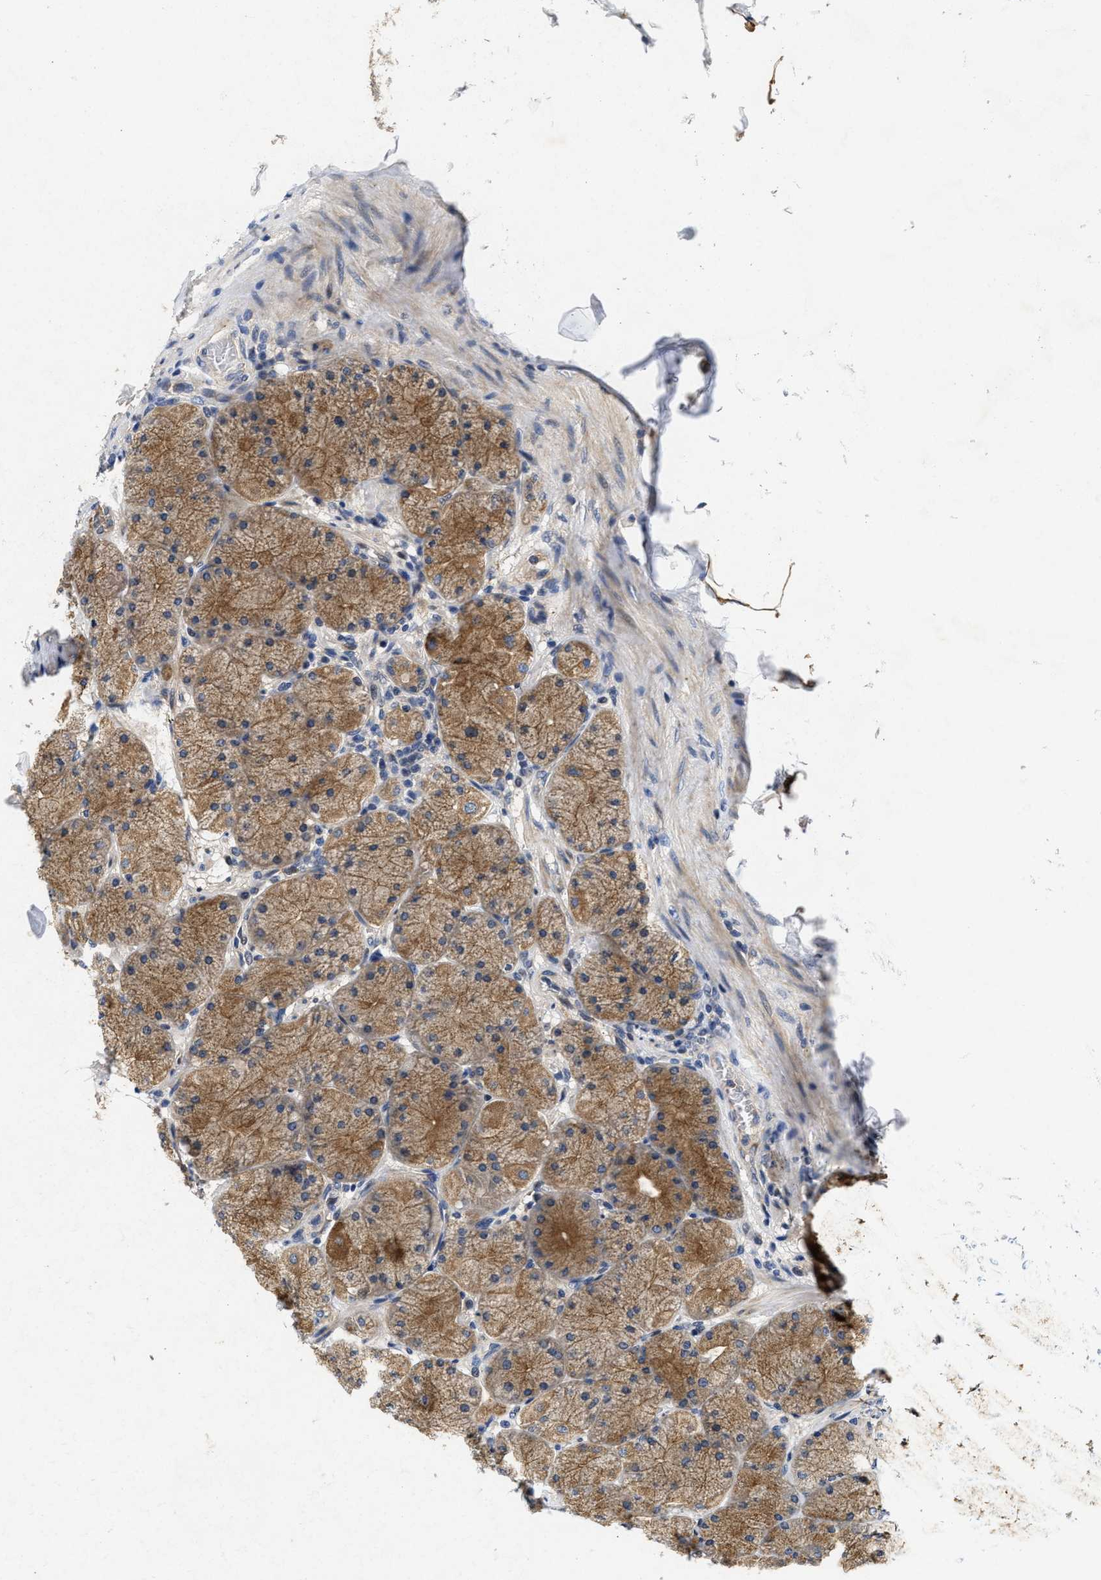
{"staining": {"intensity": "moderate", "quantity": ">75%", "location": "cytoplasmic/membranous"}, "tissue": "stomach", "cell_type": "Glandular cells", "image_type": "normal", "snomed": [{"axis": "morphology", "description": "Normal tissue, NOS"}, {"axis": "topography", "description": "Stomach, upper"}], "caption": "Glandular cells reveal medium levels of moderate cytoplasmic/membranous expression in about >75% of cells in benign human stomach. Nuclei are stained in blue.", "gene": "SCYL2", "patient": {"sex": "female", "age": 56}}